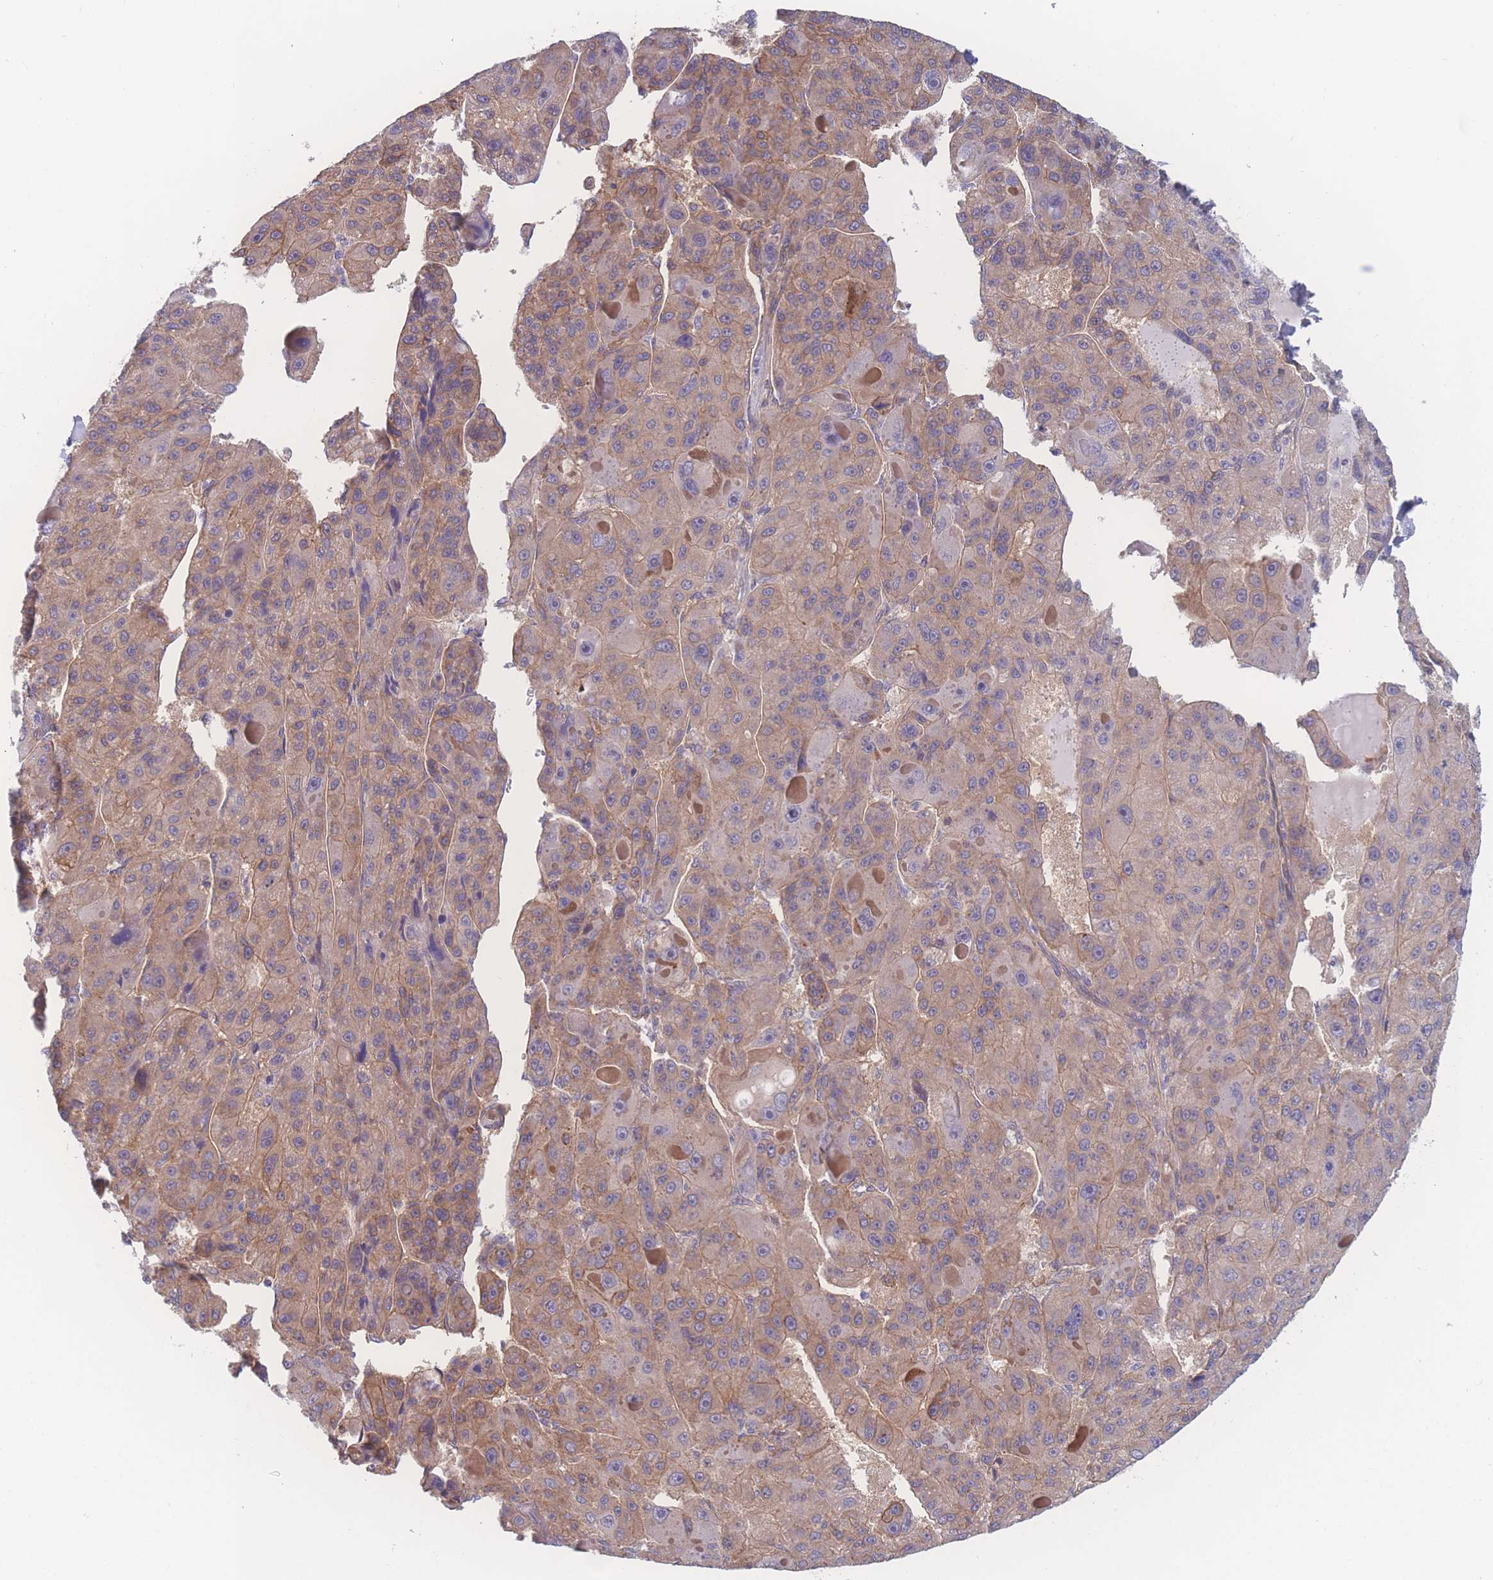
{"staining": {"intensity": "weak", "quantity": ">75%", "location": "cytoplasmic/membranous"}, "tissue": "liver cancer", "cell_type": "Tumor cells", "image_type": "cancer", "snomed": [{"axis": "morphology", "description": "Carcinoma, Hepatocellular, NOS"}, {"axis": "topography", "description": "Liver"}], "caption": "Immunohistochemistry micrograph of neoplastic tissue: human liver hepatocellular carcinoma stained using immunohistochemistry displays low levels of weak protein expression localized specifically in the cytoplasmic/membranous of tumor cells, appearing as a cytoplasmic/membranous brown color.", "gene": "CFAP97", "patient": {"sex": "male", "age": 76}}